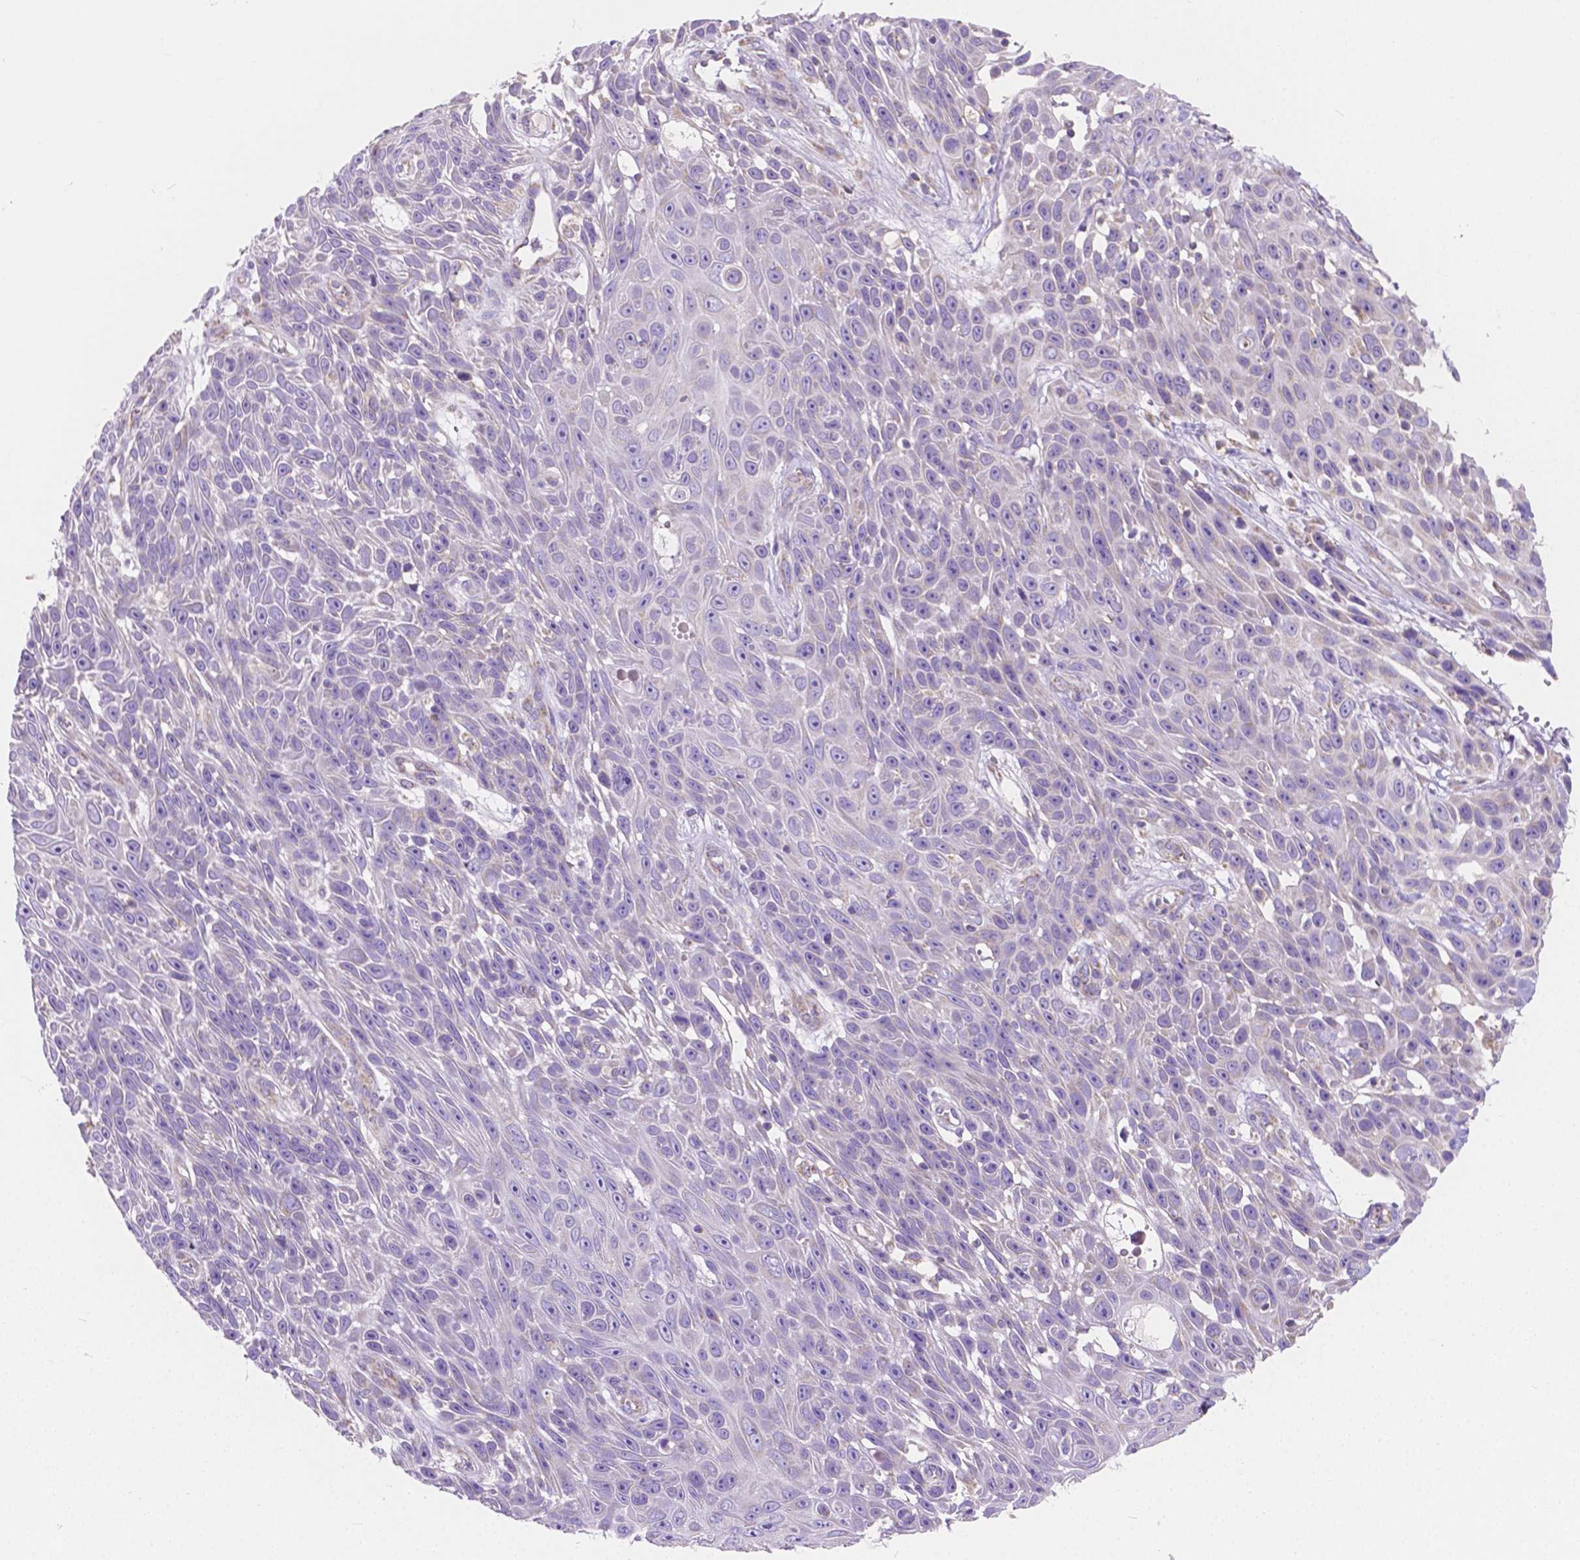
{"staining": {"intensity": "negative", "quantity": "none", "location": "none"}, "tissue": "skin cancer", "cell_type": "Tumor cells", "image_type": "cancer", "snomed": [{"axis": "morphology", "description": "Squamous cell carcinoma, NOS"}, {"axis": "topography", "description": "Skin"}], "caption": "This is an immunohistochemistry image of human skin squamous cell carcinoma. There is no expression in tumor cells.", "gene": "SGTB", "patient": {"sex": "male", "age": 82}}